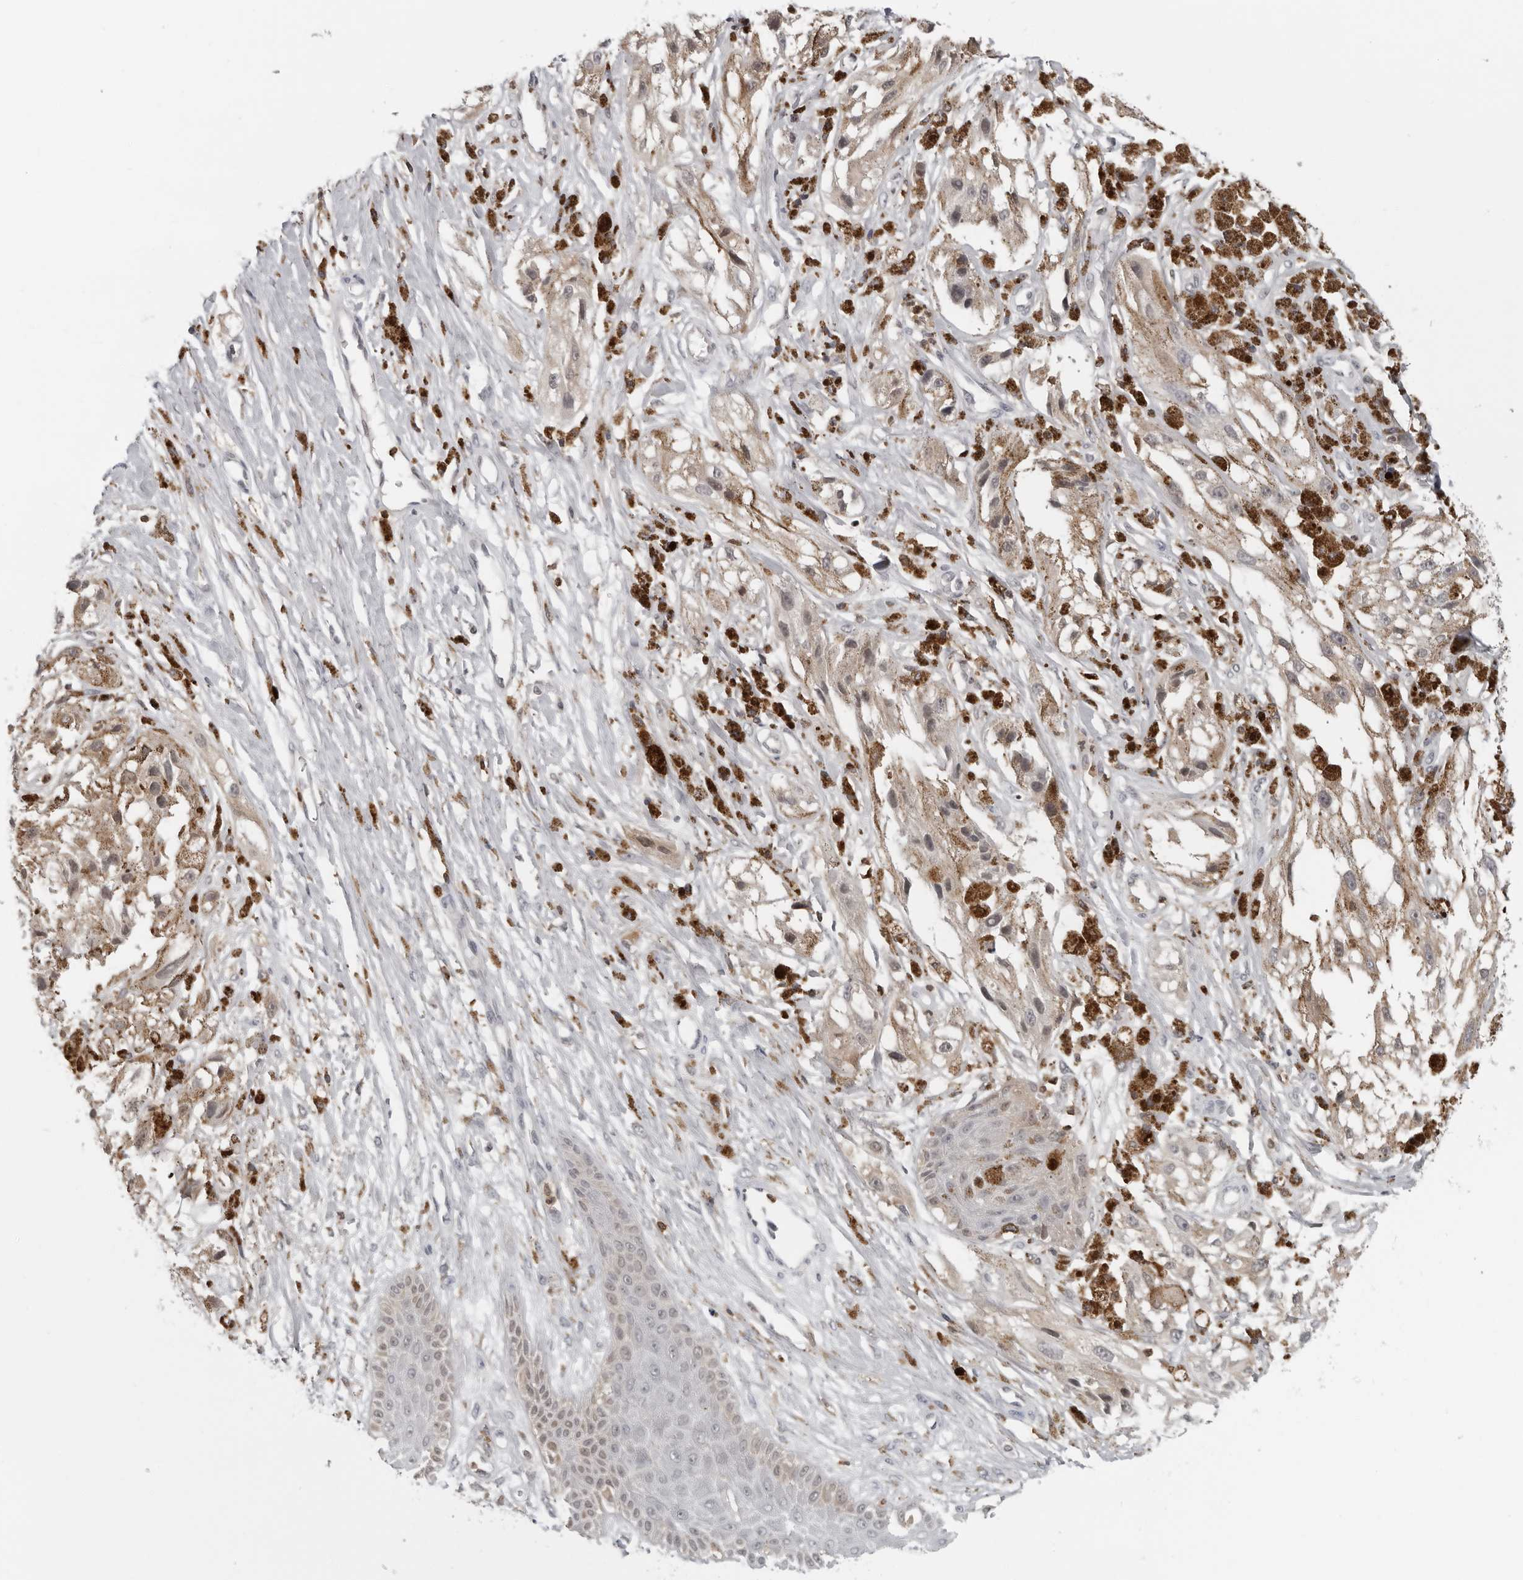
{"staining": {"intensity": "negative", "quantity": "none", "location": "none"}, "tissue": "melanoma", "cell_type": "Tumor cells", "image_type": "cancer", "snomed": [{"axis": "morphology", "description": "Malignant melanoma, NOS"}, {"axis": "topography", "description": "Skin"}], "caption": "IHC image of neoplastic tissue: malignant melanoma stained with DAB displays no significant protein expression in tumor cells.", "gene": "HSPH1", "patient": {"sex": "male", "age": 88}}